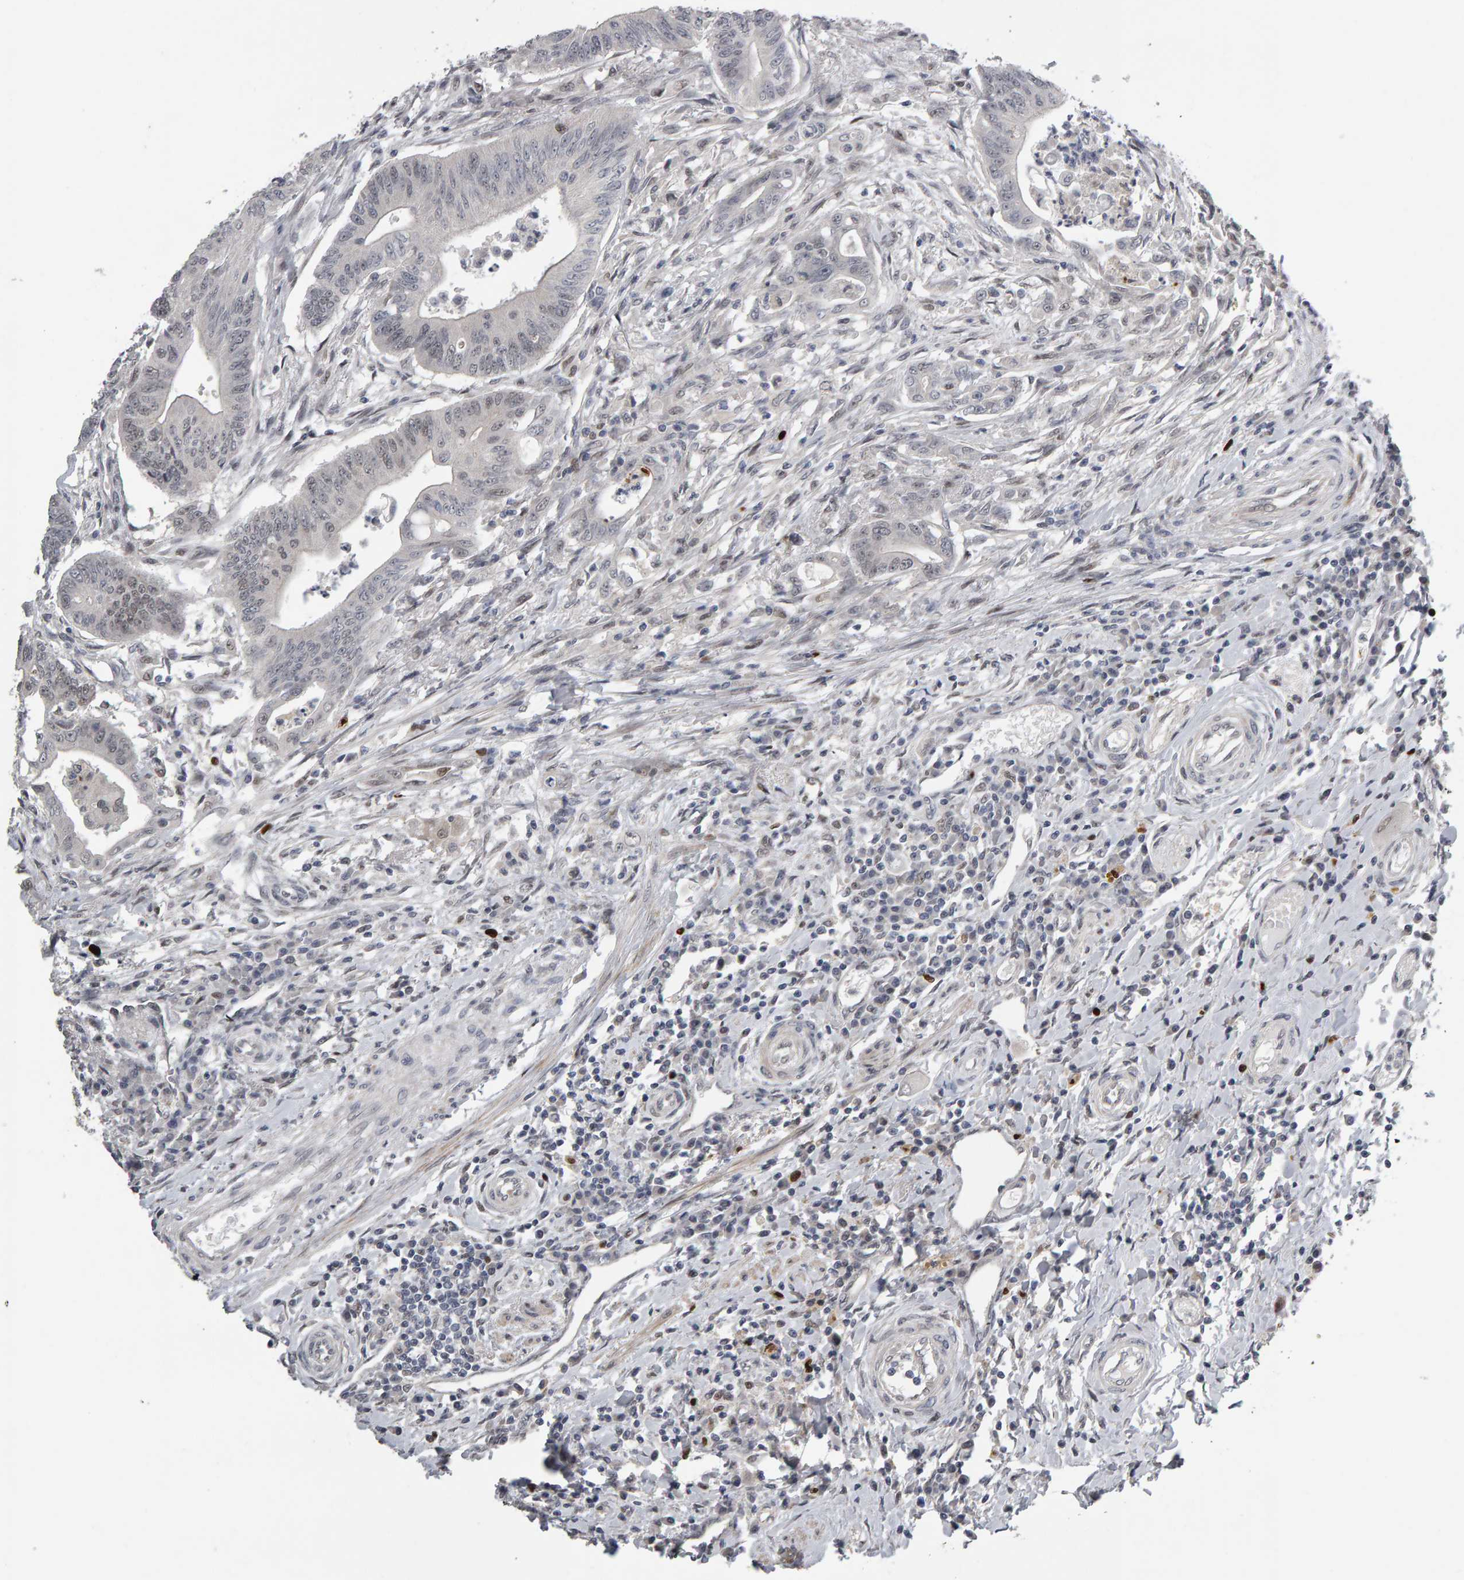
{"staining": {"intensity": "negative", "quantity": "none", "location": "none"}, "tissue": "colorectal cancer", "cell_type": "Tumor cells", "image_type": "cancer", "snomed": [{"axis": "morphology", "description": "Adenoma, NOS"}, {"axis": "morphology", "description": "Adenocarcinoma, NOS"}, {"axis": "topography", "description": "Colon"}], "caption": "High magnification brightfield microscopy of colorectal cancer stained with DAB (3,3'-diaminobenzidine) (brown) and counterstained with hematoxylin (blue): tumor cells show no significant staining. The staining is performed using DAB brown chromogen with nuclei counter-stained in using hematoxylin.", "gene": "IPO8", "patient": {"sex": "male", "age": 79}}